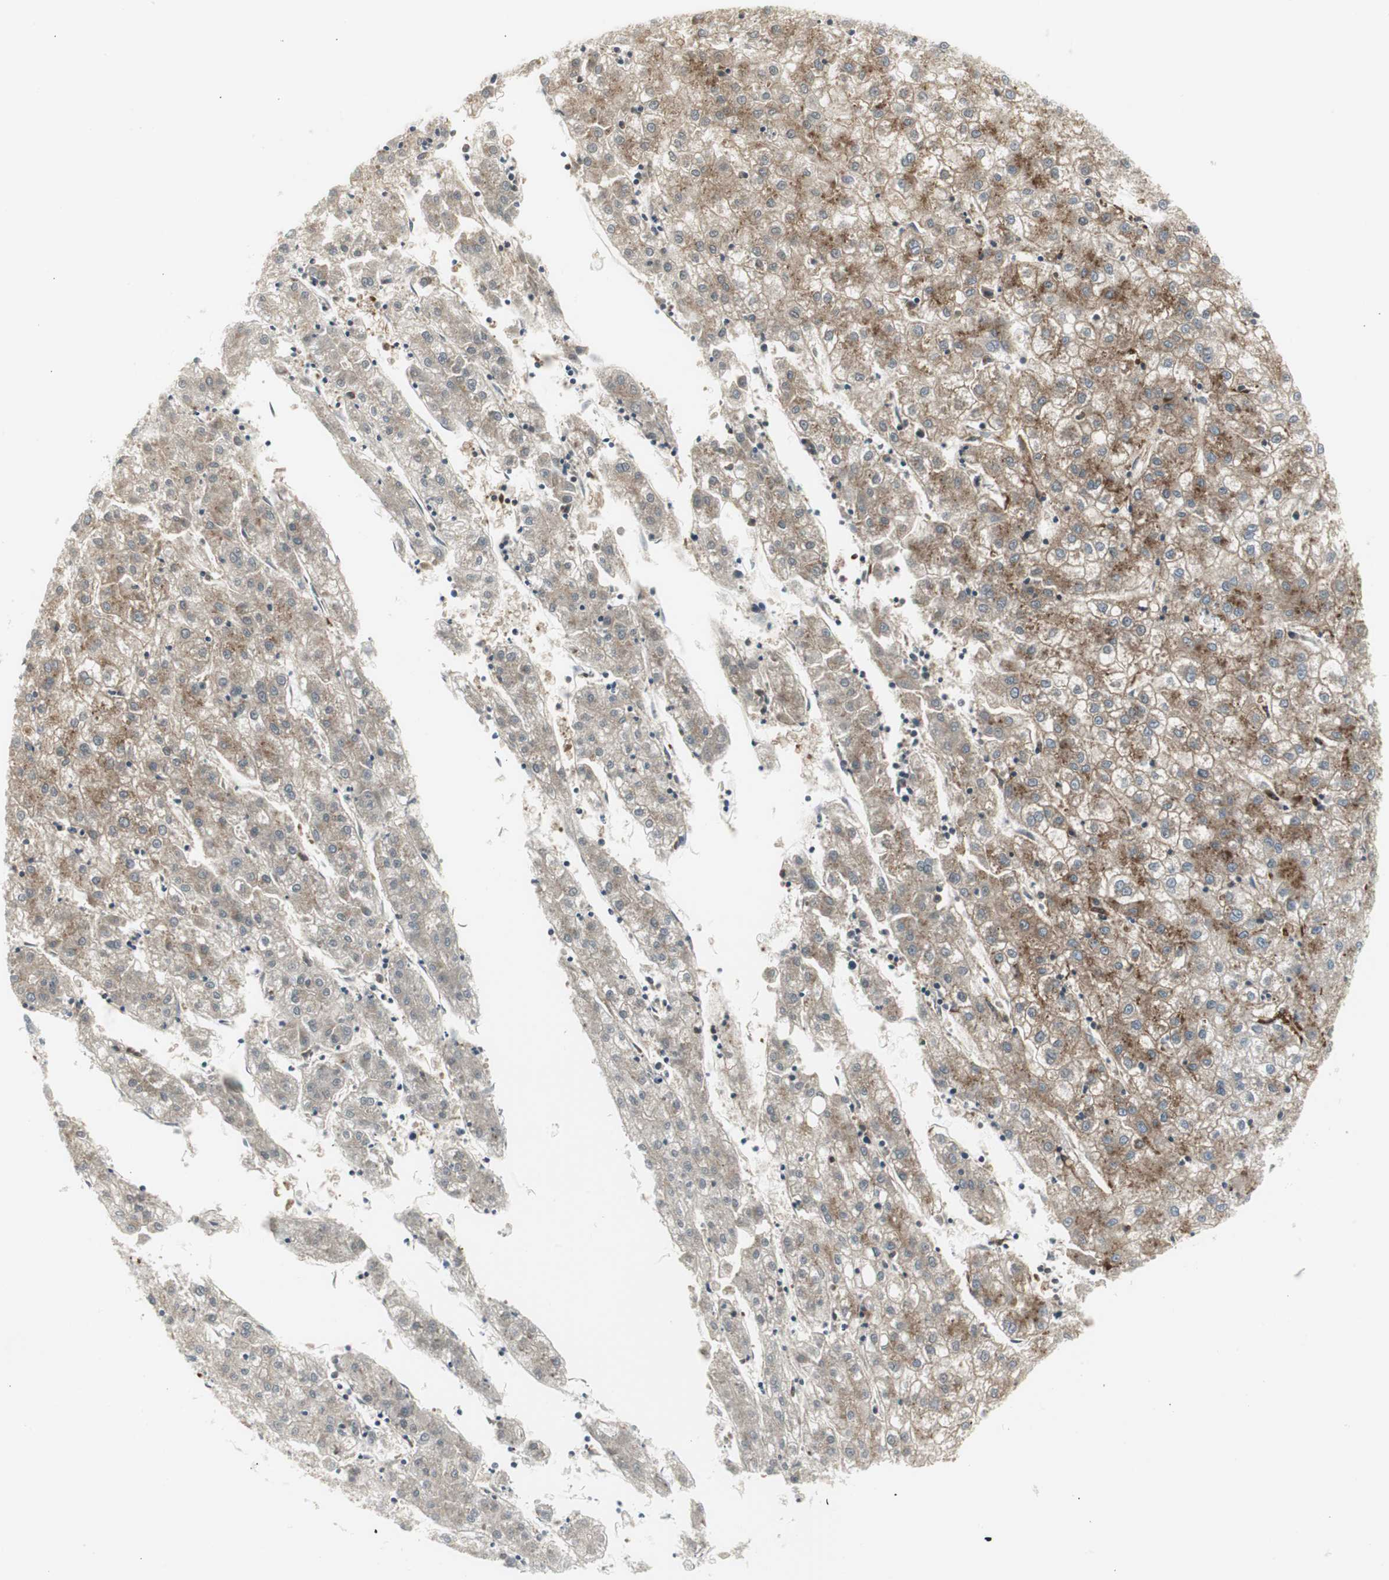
{"staining": {"intensity": "moderate", "quantity": ">75%", "location": "cytoplasmic/membranous"}, "tissue": "liver cancer", "cell_type": "Tumor cells", "image_type": "cancer", "snomed": [{"axis": "morphology", "description": "Carcinoma, Hepatocellular, NOS"}, {"axis": "topography", "description": "Liver"}], "caption": "The image shows a brown stain indicating the presence of a protein in the cytoplasmic/membranous of tumor cells in liver cancer.", "gene": "ATP6V1B2", "patient": {"sex": "male", "age": 72}}